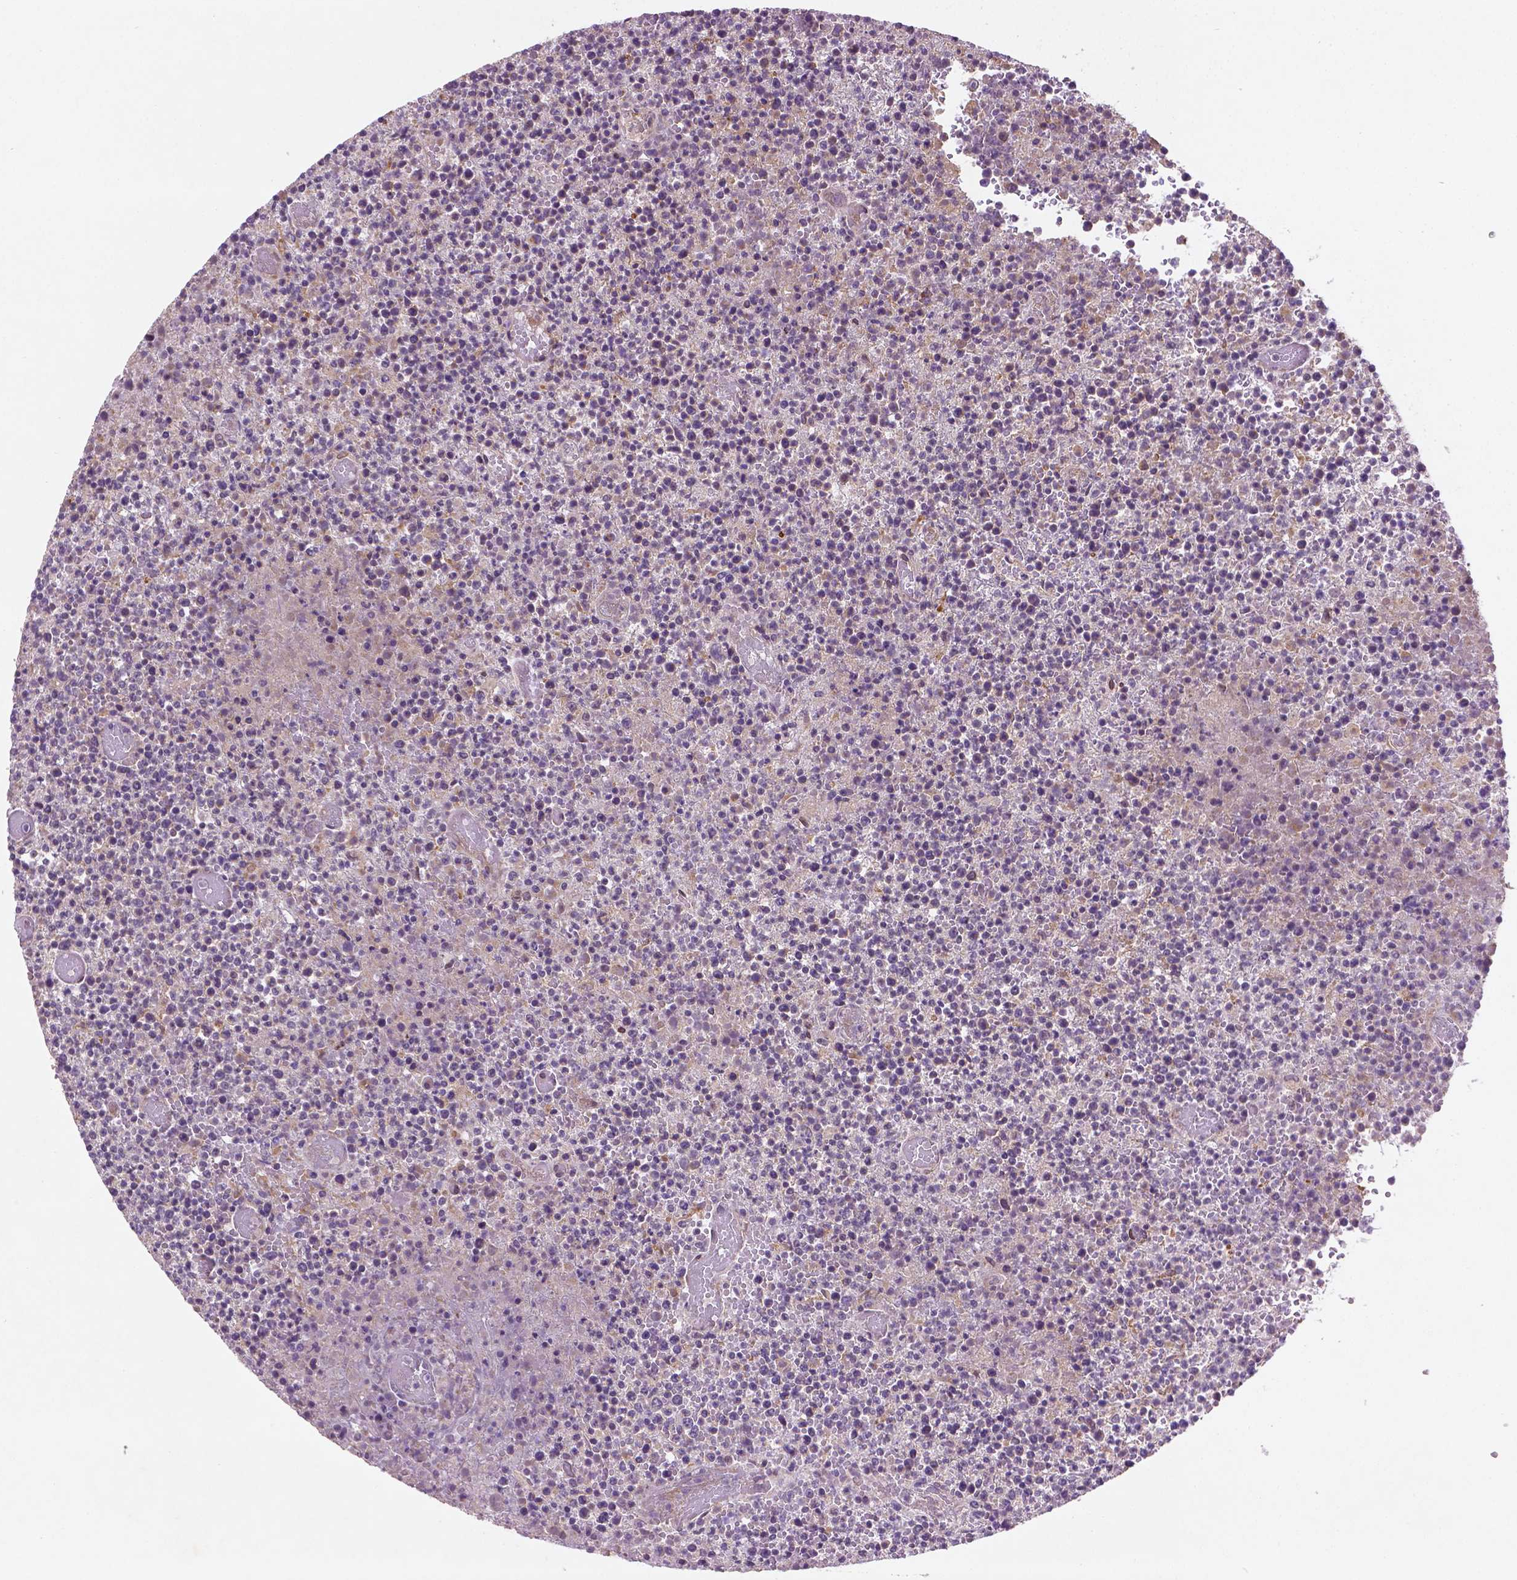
{"staining": {"intensity": "negative", "quantity": "none", "location": "none"}, "tissue": "lymphoma", "cell_type": "Tumor cells", "image_type": "cancer", "snomed": [{"axis": "morphology", "description": "Malignant lymphoma, non-Hodgkin's type, High grade"}, {"axis": "topography", "description": "Lymph node"}], "caption": "Immunohistochemical staining of human high-grade malignant lymphoma, non-Hodgkin's type shows no significant expression in tumor cells.", "gene": "TCHP", "patient": {"sex": "male", "age": 13}}